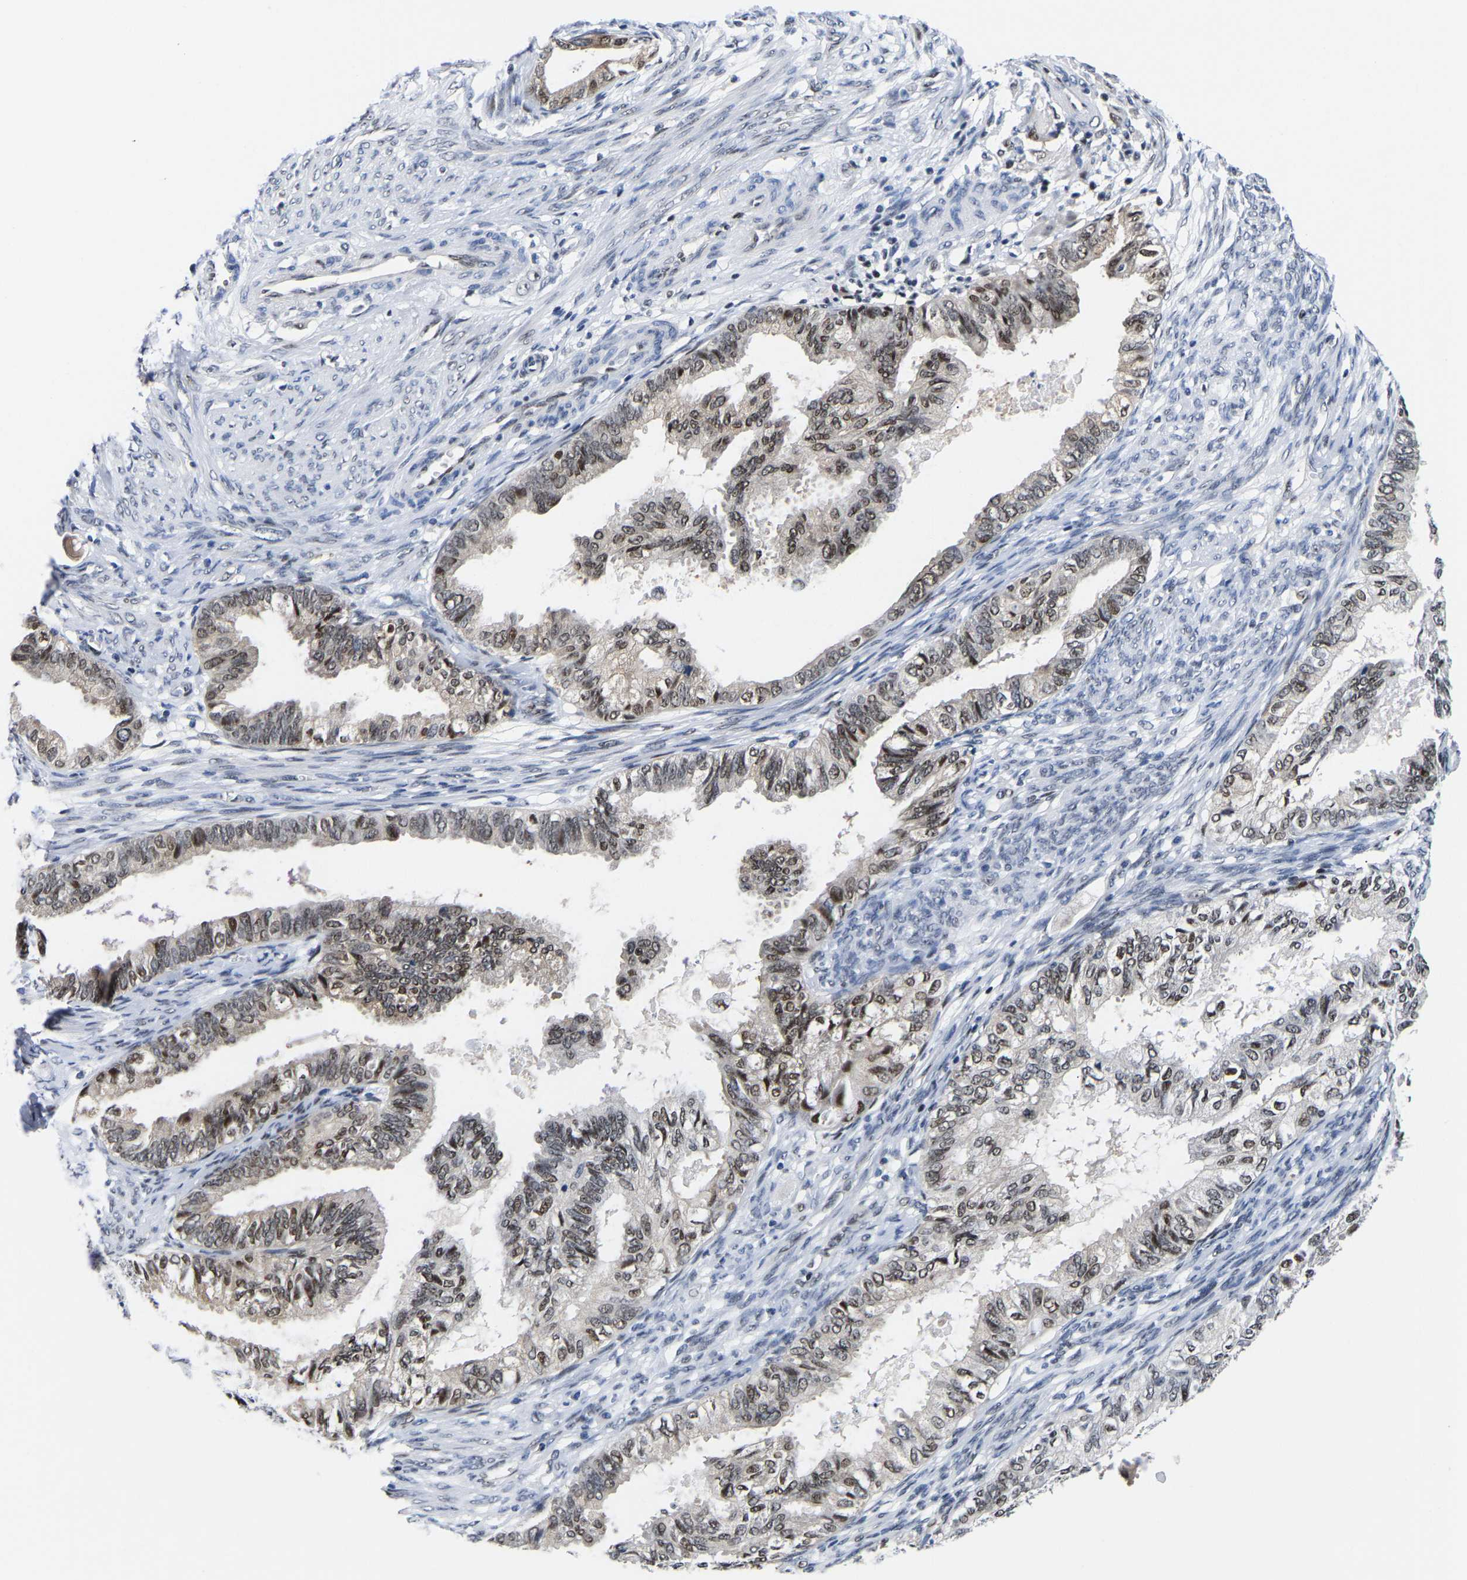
{"staining": {"intensity": "moderate", "quantity": ">75%", "location": "nuclear"}, "tissue": "cervical cancer", "cell_type": "Tumor cells", "image_type": "cancer", "snomed": [{"axis": "morphology", "description": "Normal tissue, NOS"}, {"axis": "morphology", "description": "Adenocarcinoma, NOS"}, {"axis": "topography", "description": "Cervix"}, {"axis": "topography", "description": "Endometrium"}], "caption": "Immunohistochemistry staining of adenocarcinoma (cervical), which demonstrates medium levels of moderate nuclear expression in approximately >75% of tumor cells indicating moderate nuclear protein staining. The staining was performed using DAB (3,3'-diaminobenzidine) (brown) for protein detection and nuclei were counterstained in hematoxylin (blue).", "gene": "PTRHD1", "patient": {"sex": "female", "age": 86}}